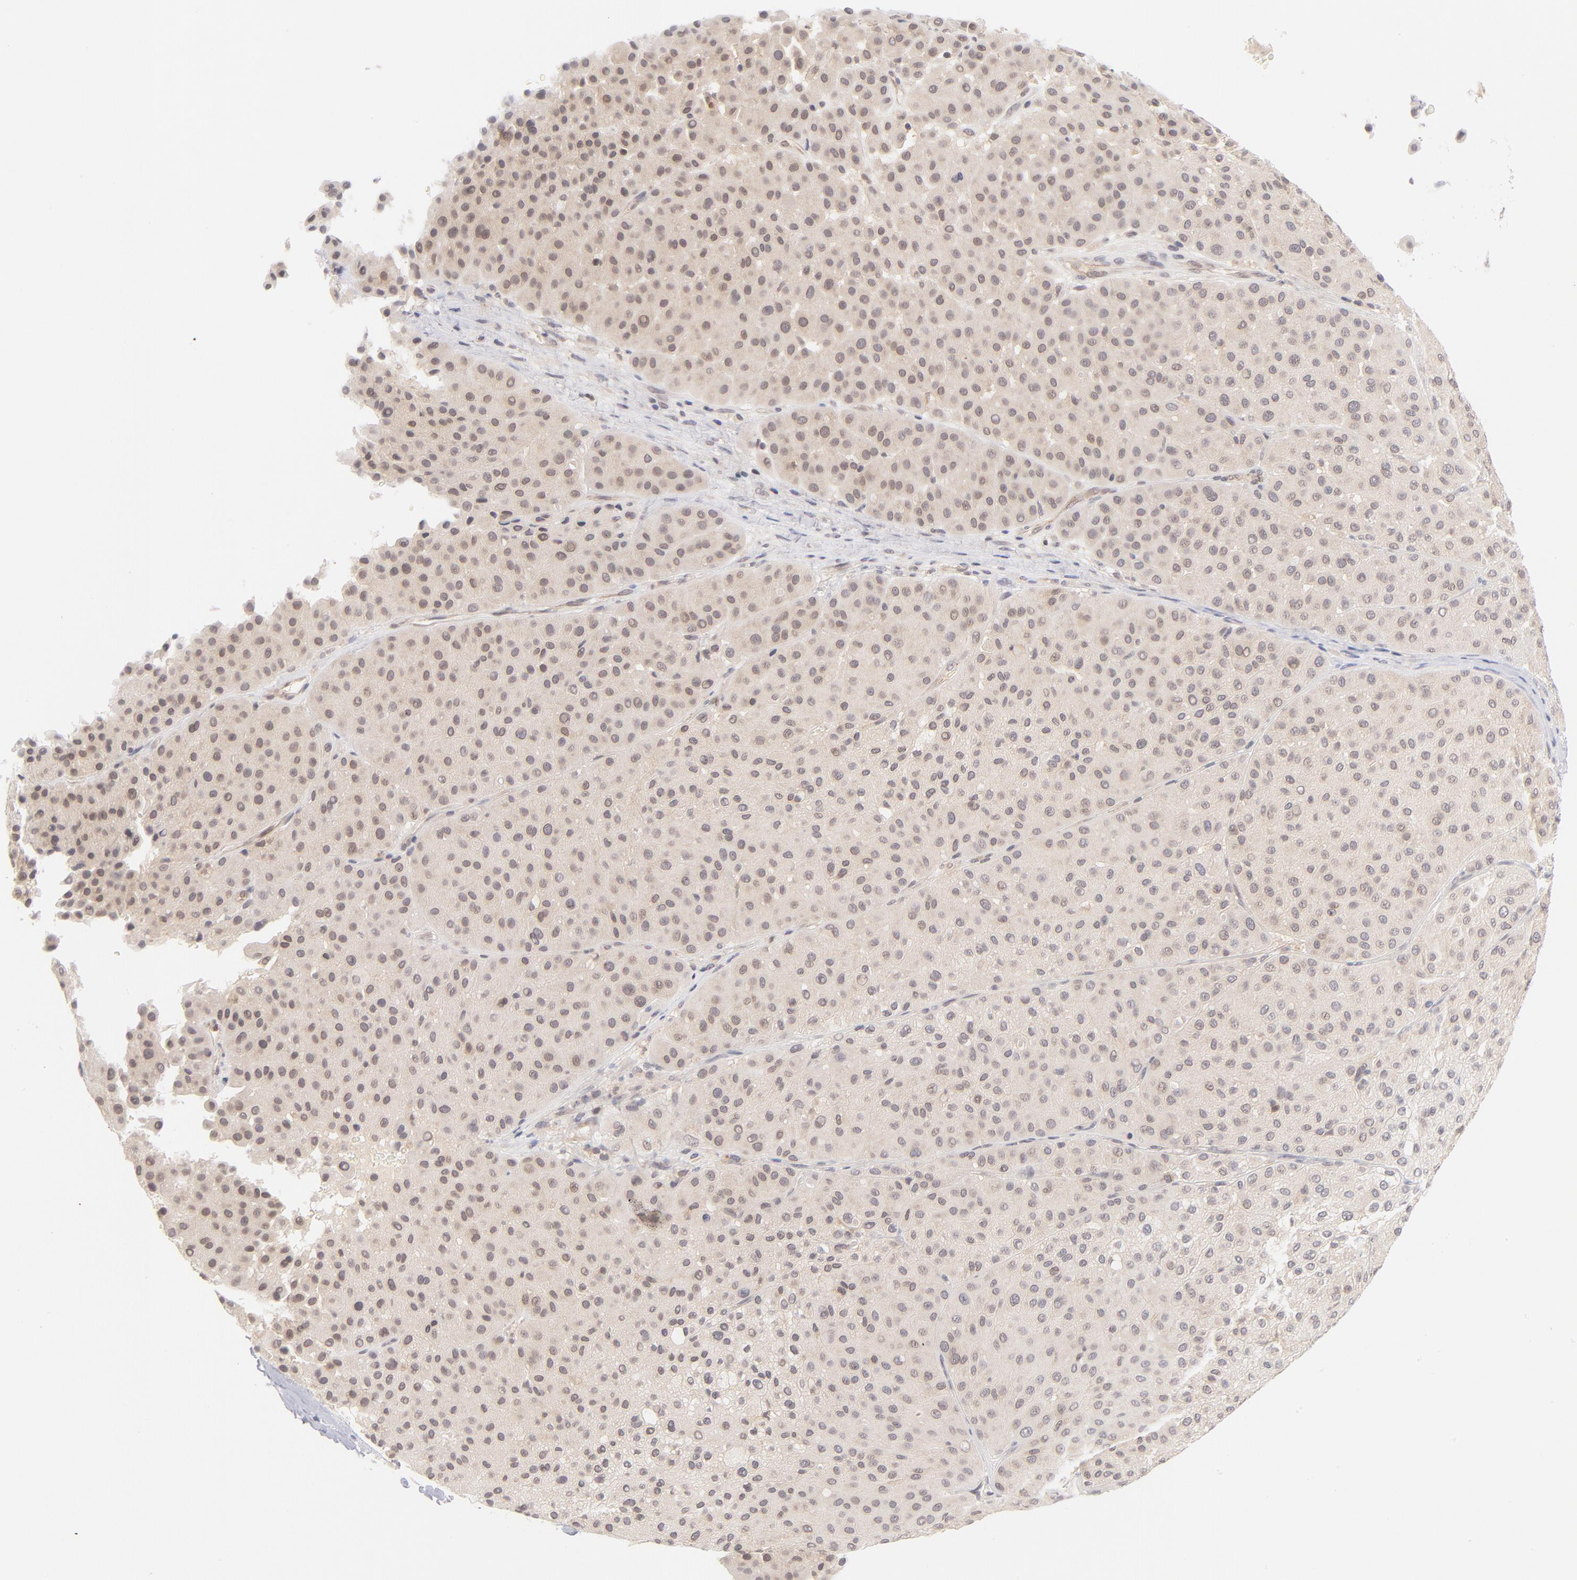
{"staining": {"intensity": "weak", "quantity": "25%-75%", "location": "cytoplasmic/membranous,nuclear"}, "tissue": "melanoma", "cell_type": "Tumor cells", "image_type": "cancer", "snomed": [{"axis": "morphology", "description": "Normal tissue, NOS"}, {"axis": "morphology", "description": "Malignant melanoma, Metastatic site"}, {"axis": "topography", "description": "Skin"}], "caption": "Approximately 25%-75% of tumor cells in melanoma exhibit weak cytoplasmic/membranous and nuclear protein staining as visualized by brown immunohistochemical staining.", "gene": "CASP6", "patient": {"sex": "male", "age": 41}}